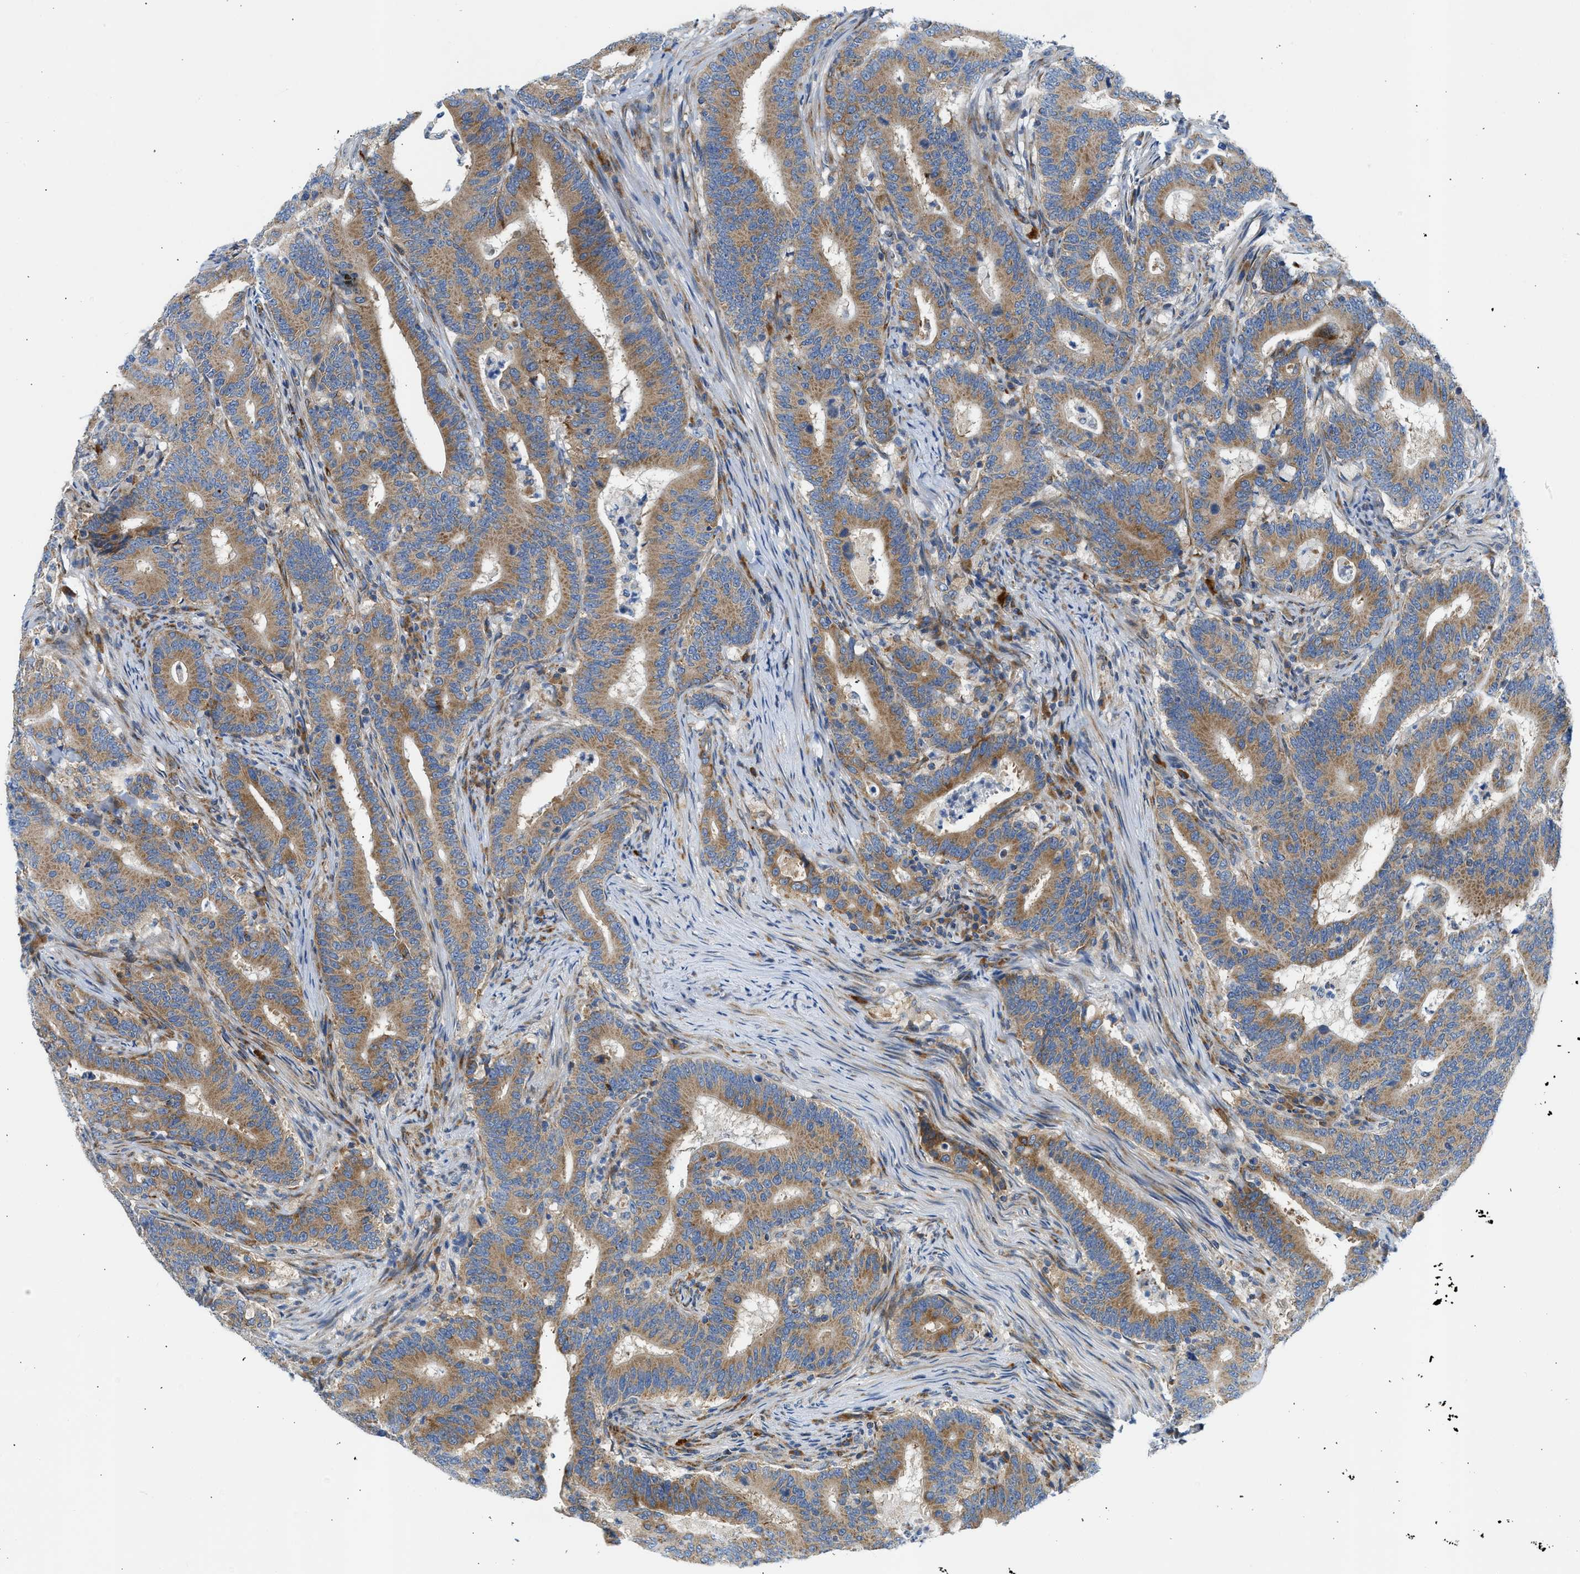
{"staining": {"intensity": "moderate", "quantity": ">75%", "location": "cytoplasmic/membranous"}, "tissue": "colorectal cancer", "cell_type": "Tumor cells", "image_type": "cancer", "snomed": [{"axis": "morphology", "description": "Adenocarcinoma, NOS"}, {"axis": "topography", "description": "Colon"}], "caption": "Adenocarcinoma (colorectal) stained with IHC reveals moderate cytoplasmic/membranous staining in approximately >75% of tumor cells. (DAB IHC with brightfield microscopy, high magnification).", "gene": "CAMKK2", "patient": {"sex": "female", "age": 66}}